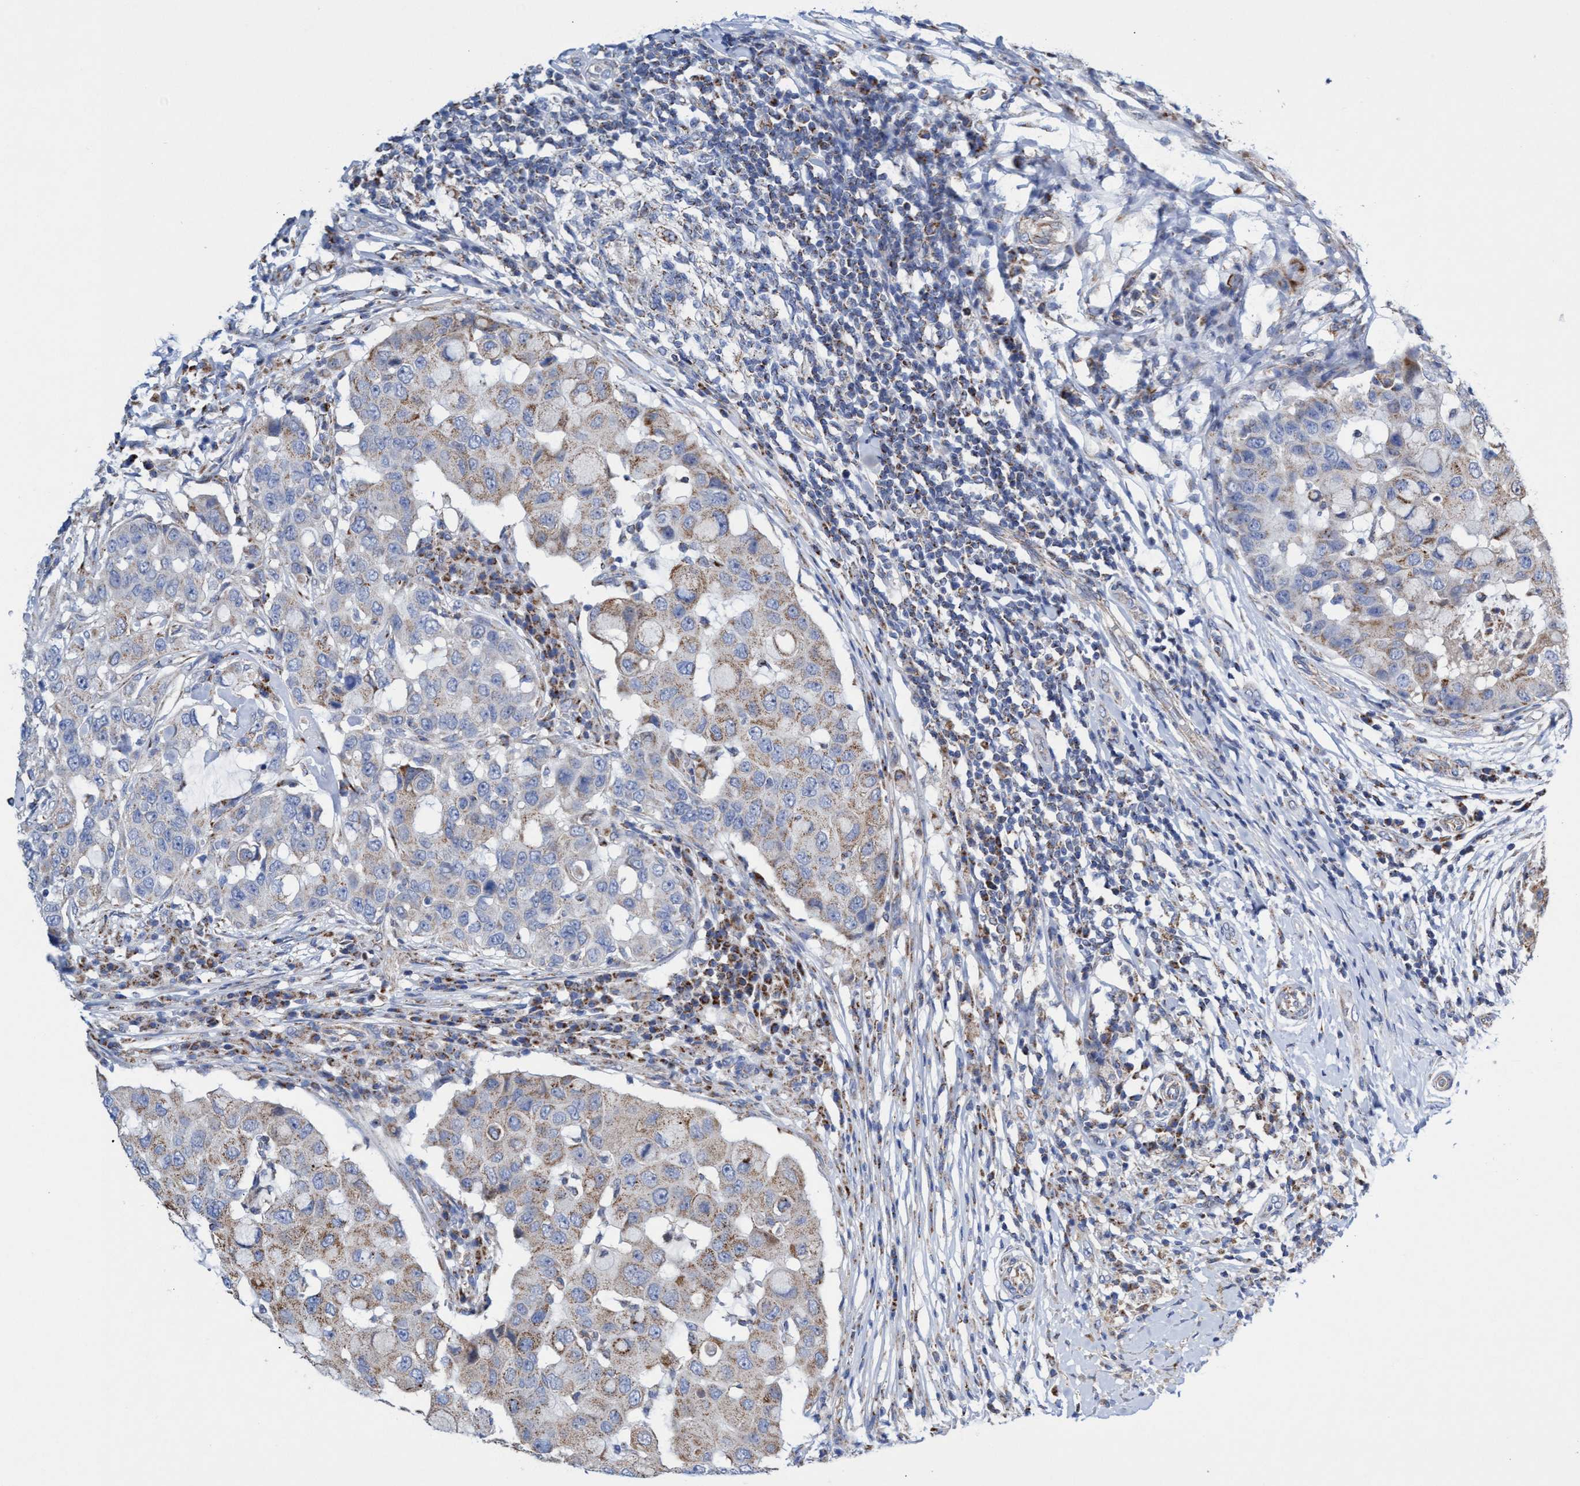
{"staining": {"intensity": "moderate", "quantity": ">75%", "location": "cytoplasmic/membranous"}, "tissue": "breast cancer", "cell_type": "Tumor cells", "image_type": "cancer", "snomed": [{"axis": "morphology", "description": "Duct carcinoma"}, {"axis": "topography", "description": "Breast"}], "caption": "Immunohistochemistry (IHC) (DAB (3,3'-diaminobenzidine)) staining of human breast cancer reveals moderate cytoplasmic/membranous protein expression in approximately >75% of tumor cells.", "gene": "ZNF750", "patient": {"sex": "female", "age": 27}}